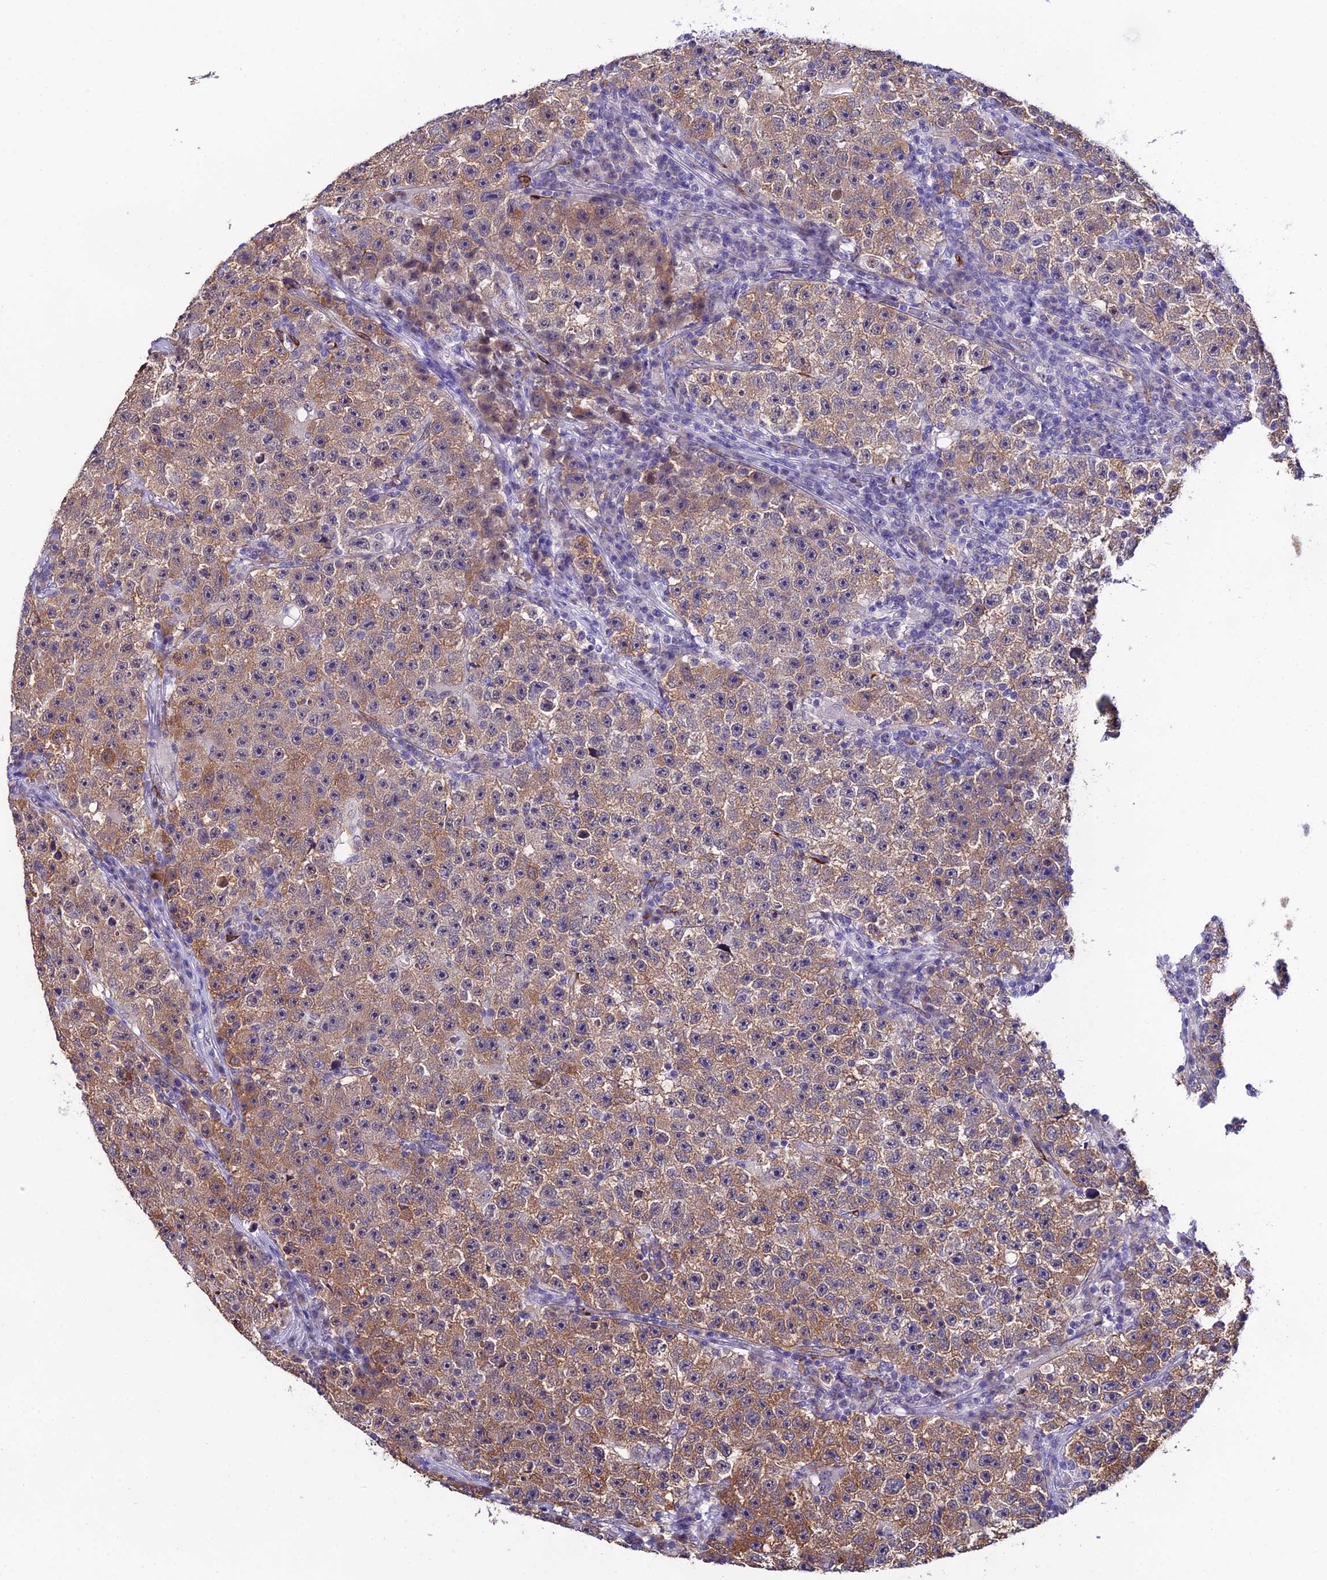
{"staining": {"intensity": "moderate", "quantity": ">75%", "location": "cytoplasmic/membranous"}, "tissue": "testis cancer", "cell_type": "Tumor cells", "image_type": "cancer", "snomed": [{"axis": "morphology", "description": "Seminoma, NOS"}, {"axis": "topography", "description": "Testis"}], "caption": "DAB immunohistochemical staining of testis seminoma exhibits moderate cytoplasmic/membranous protein positivity in about >75% of tumor cells. The protein of interest is shown in brown color, while the nuclei are stained blue.", "gene": "SYT15", "patient": {"sex": "male", "age": 22}}